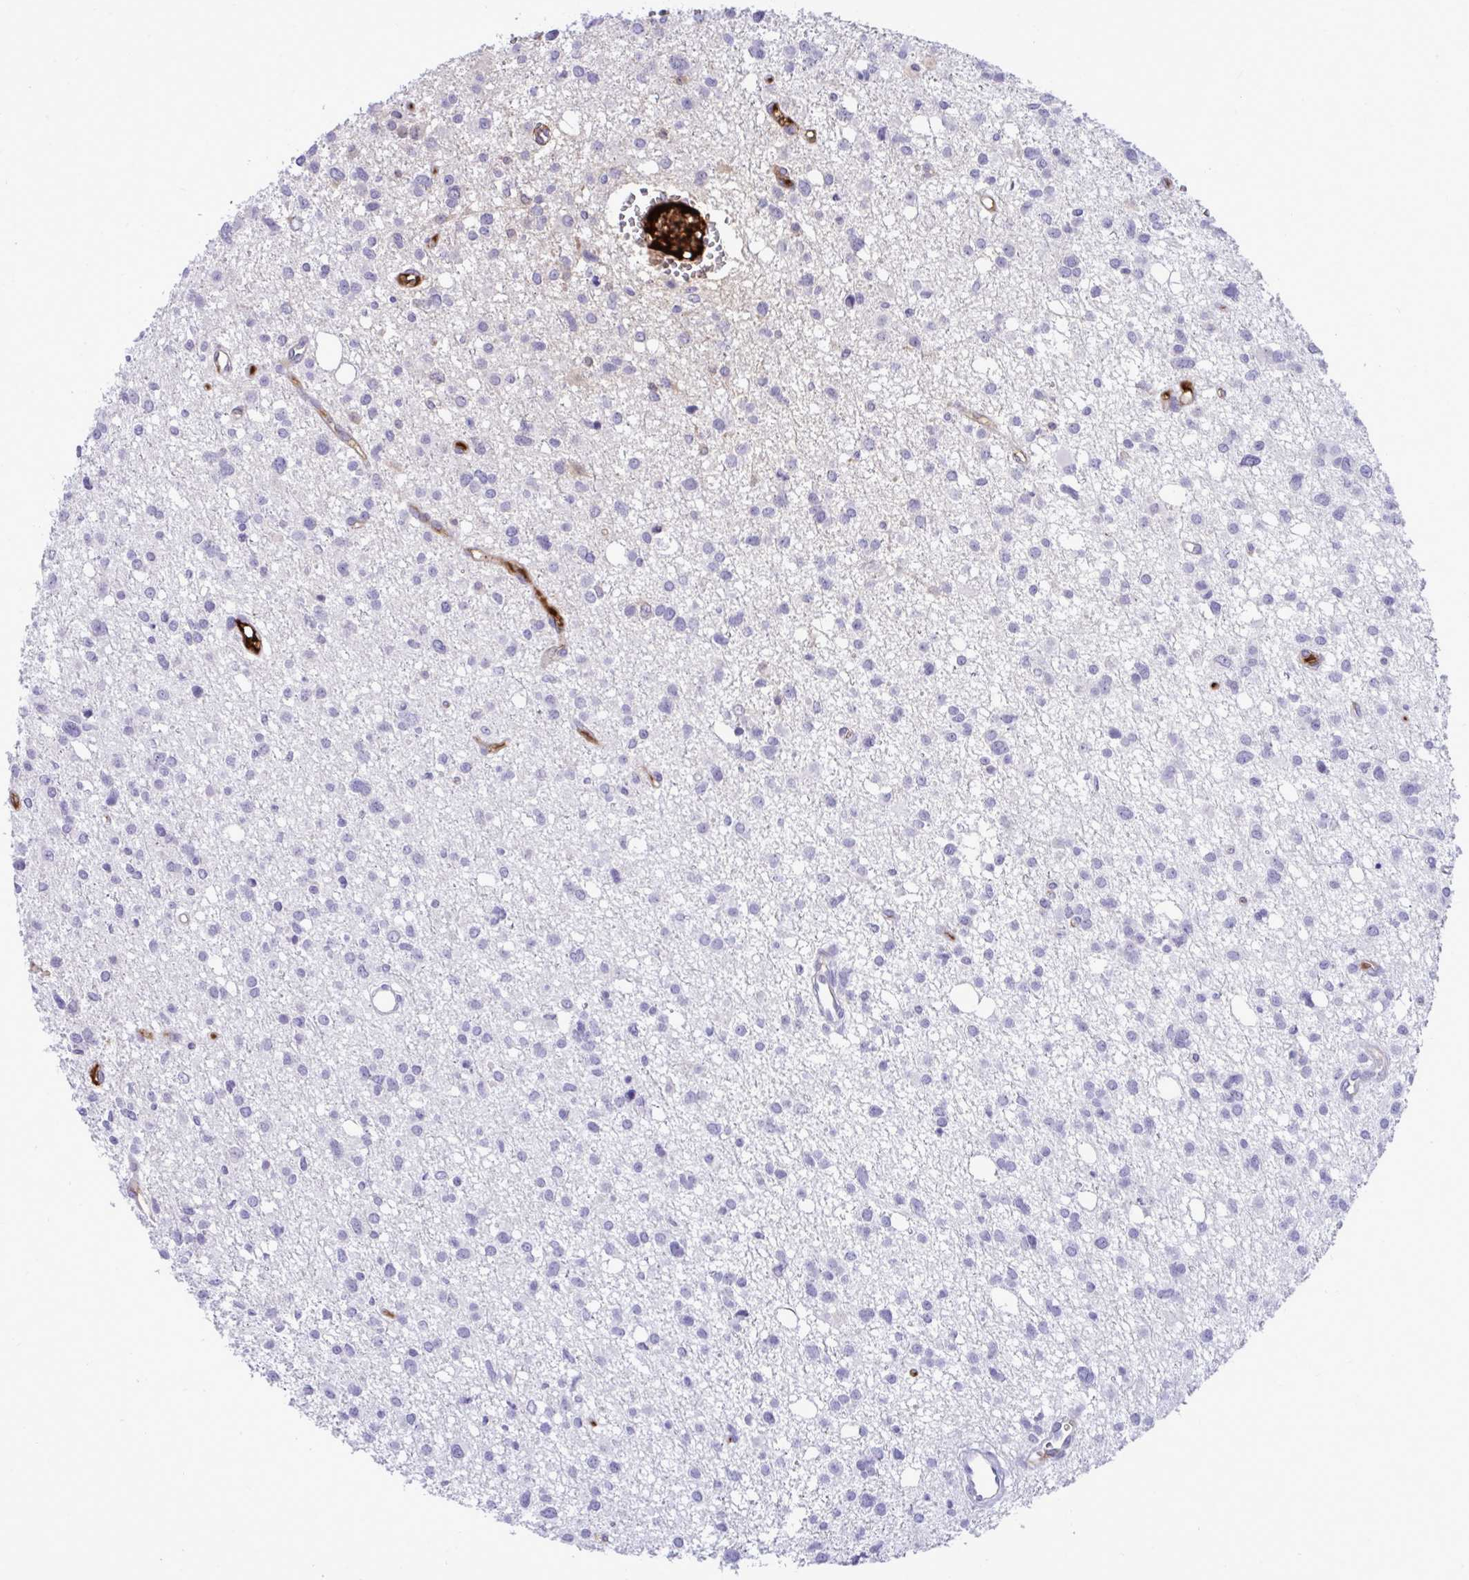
{"staining": {"intensity": "negative", "quantity": "none", "location": "none"}, "tissue": "glioma", "cell_type": "Tumor cells", "image_type": "cancer", "snomed": [{"axis": "morphology", "description": "Glioma, malignant, High grade"}, {"axis": "topography", "description": "Brain"}], "caption": "Tumor cells show no significant staining in malignant glioma (high-grade).", "gene": "F2", "patient": {"sex": "male", "age": 23}}